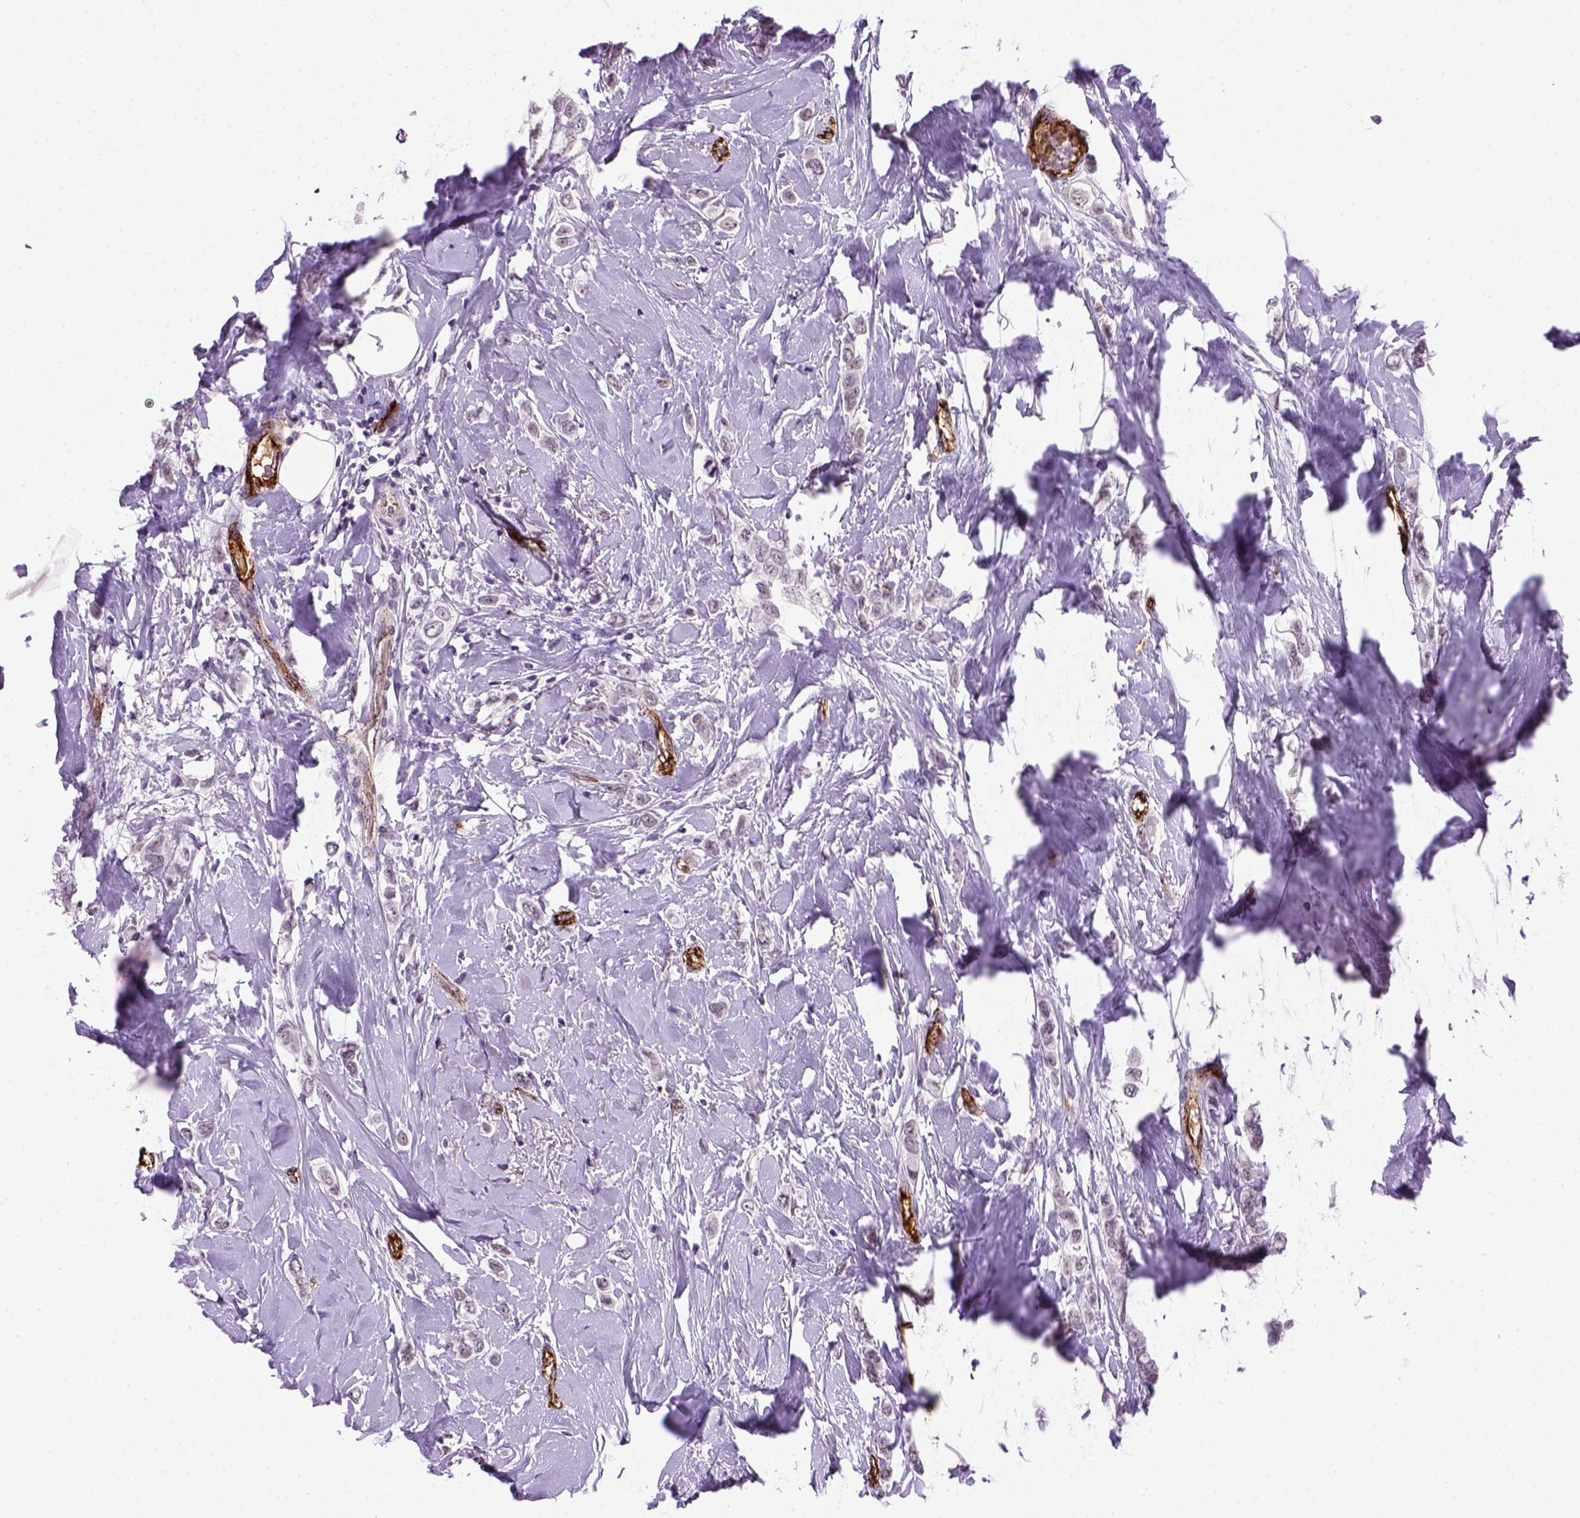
{"staining": {"intensity": "negative", "quantity": "none", "location": "none"}, "tissue": "breast cancer", "cell_type": "Tumor cells", "image_type": "cancer", "snomed": [{"axis": "morphology", "description": "Lobular carcinoma"}, {"axis": "topography", "description": "Breast"}], "caption": "Tumor cells are negative for protein expression in human breast cancer.", "gene": "VWF", "patient": {"sex": "female", "age": 66}}